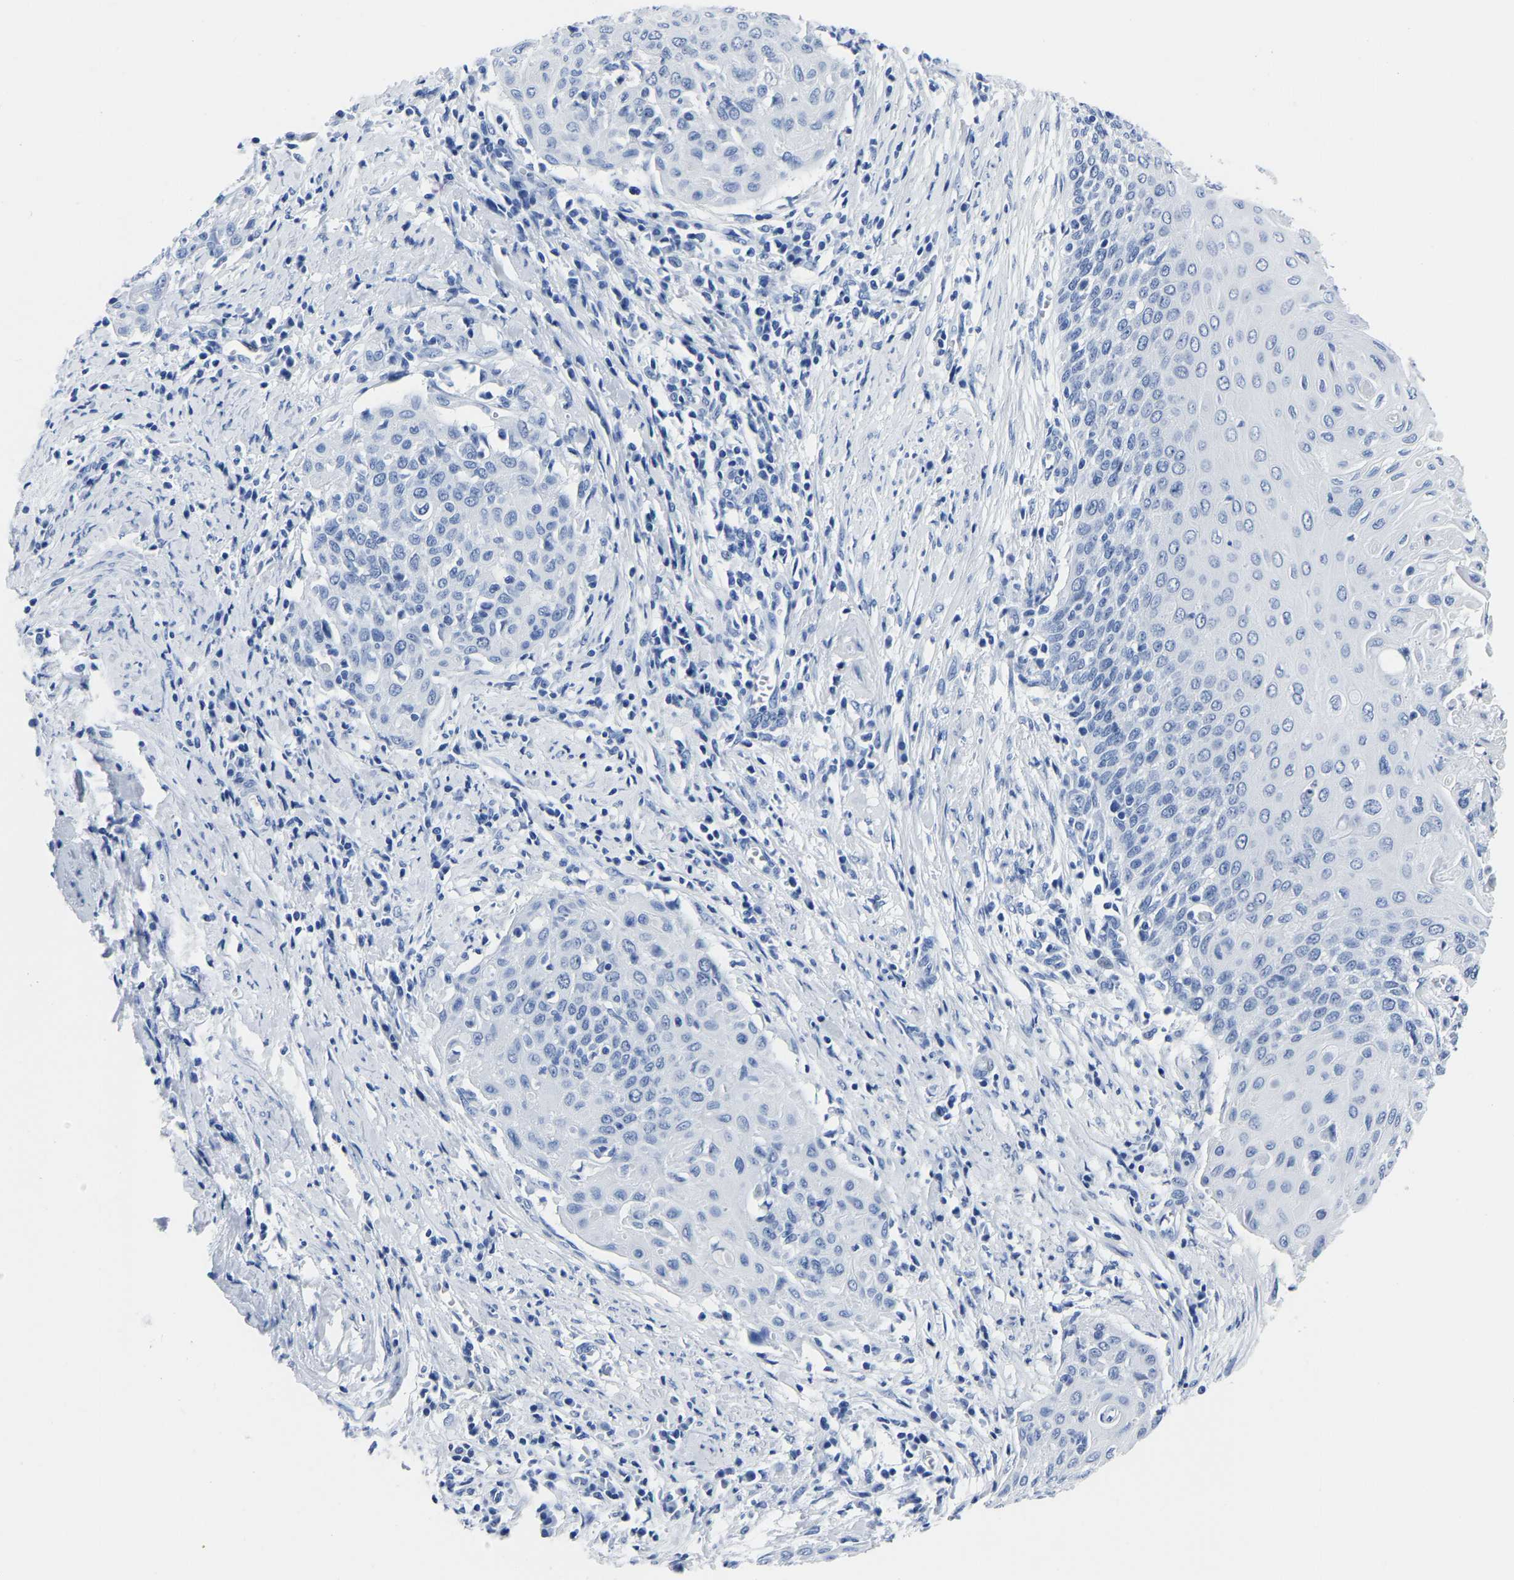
{"staining": {"intensity": "negative", "quantity": "none", "location": "none"}, "tissue": "cervical cancer", "cell_type": "Tumor cells", "image_type": "cancer", "snomed": [{"axis": "morphology", "description": "Squamous cell carcinoma, NOS"}, {"axis": "topography", "description": "Cervix"}], "caption": "This histopathology image is of cervical cancer stained with IHC to label a protein in brown with the nuclei are counter-stained blue. There is no staining in tumor cells.", "gene": "IMPG2", "patient": {"sex": "female", "age": 39}}